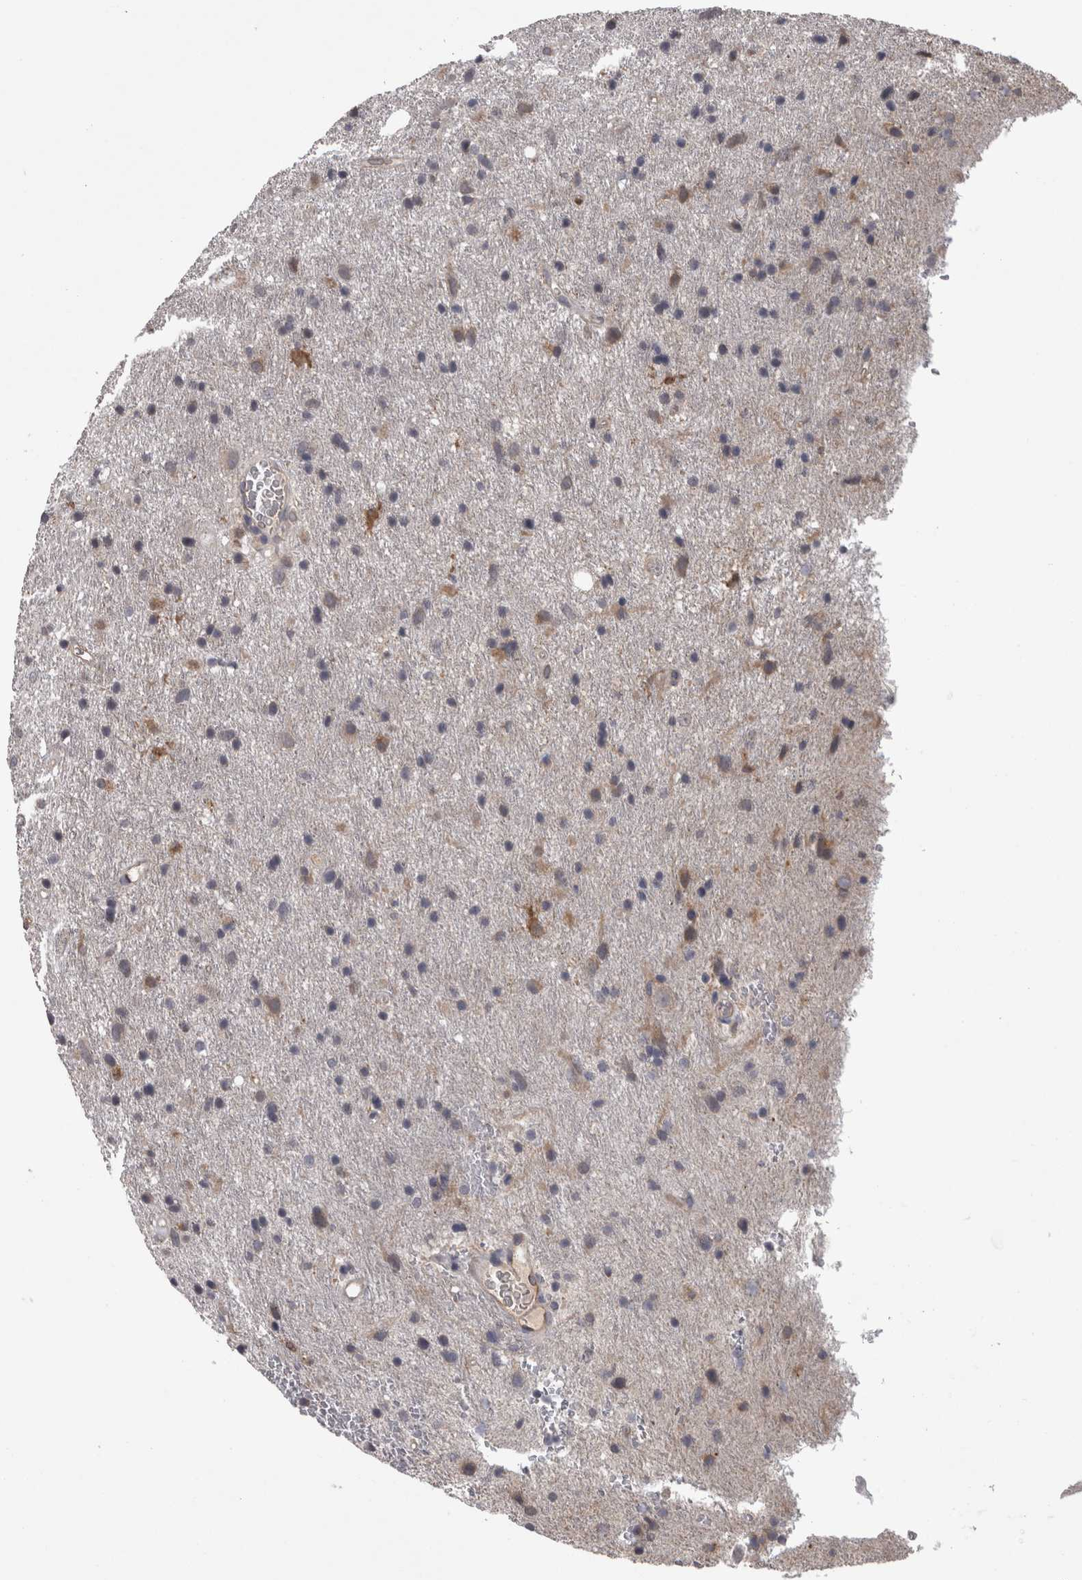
{"staining": {"intensity": "weak", "quantity": "<25%", "location": "cytoplasmic/membranous"}, "tissue": "glioma", "cell_type": "Tumor cells", "image_type": "cancer", "snomed": [{"axis": "morphology", "description": "Glioma, malignant, Low grade"}, {"axis": "topography", "description": "Brain"}], "caption": "Tumor cells are negative for brown protein staining in glioma.", "gene": "PON3", "patient": {"sex": "male", "age": 77}}